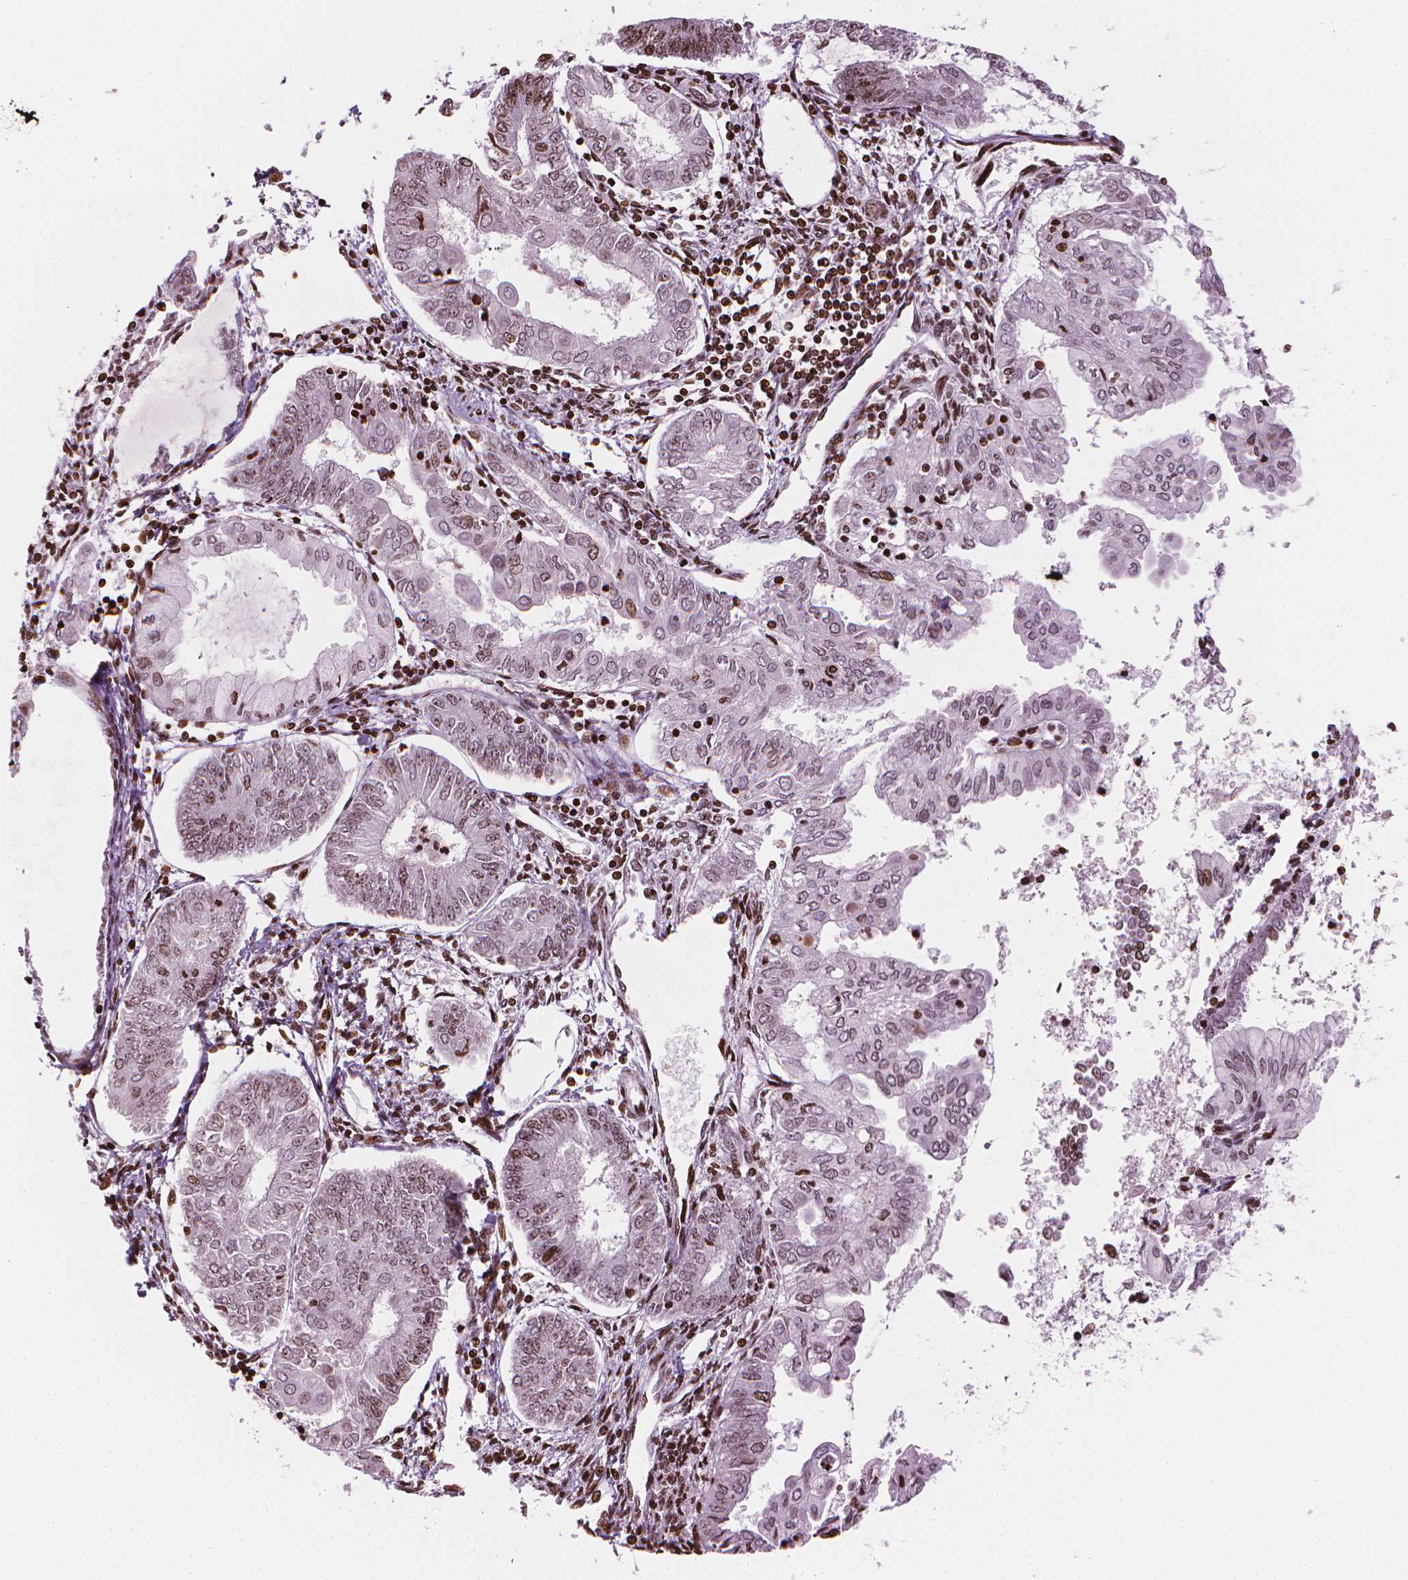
{"staining": {"intensity": "moderate", "quantity": "25%-75%", "location": "nuclear"}, "tissue": "endometrial cancer", "cell_type": "Tumor cells", "image_type": "cancer", "snomed": [{"axis": "morphology", "description": "Adenocarcinoma, NOS"}, {"axis": "topography", "description": "Endometrium"}], "caption": "IHC staining of endometrial adenocarcinoma, which exhibits medium levels of moderate nuclear staining in about 25%-75% of tumor cells indicating moderate nuclear protein positivity. The staining was performed using DAB (brown) for protein detection and nuclei were counterstained in hematoxylin (blue).", "gene": "PIP4K2A", "patient": {"sex": "female", "age": 68}}